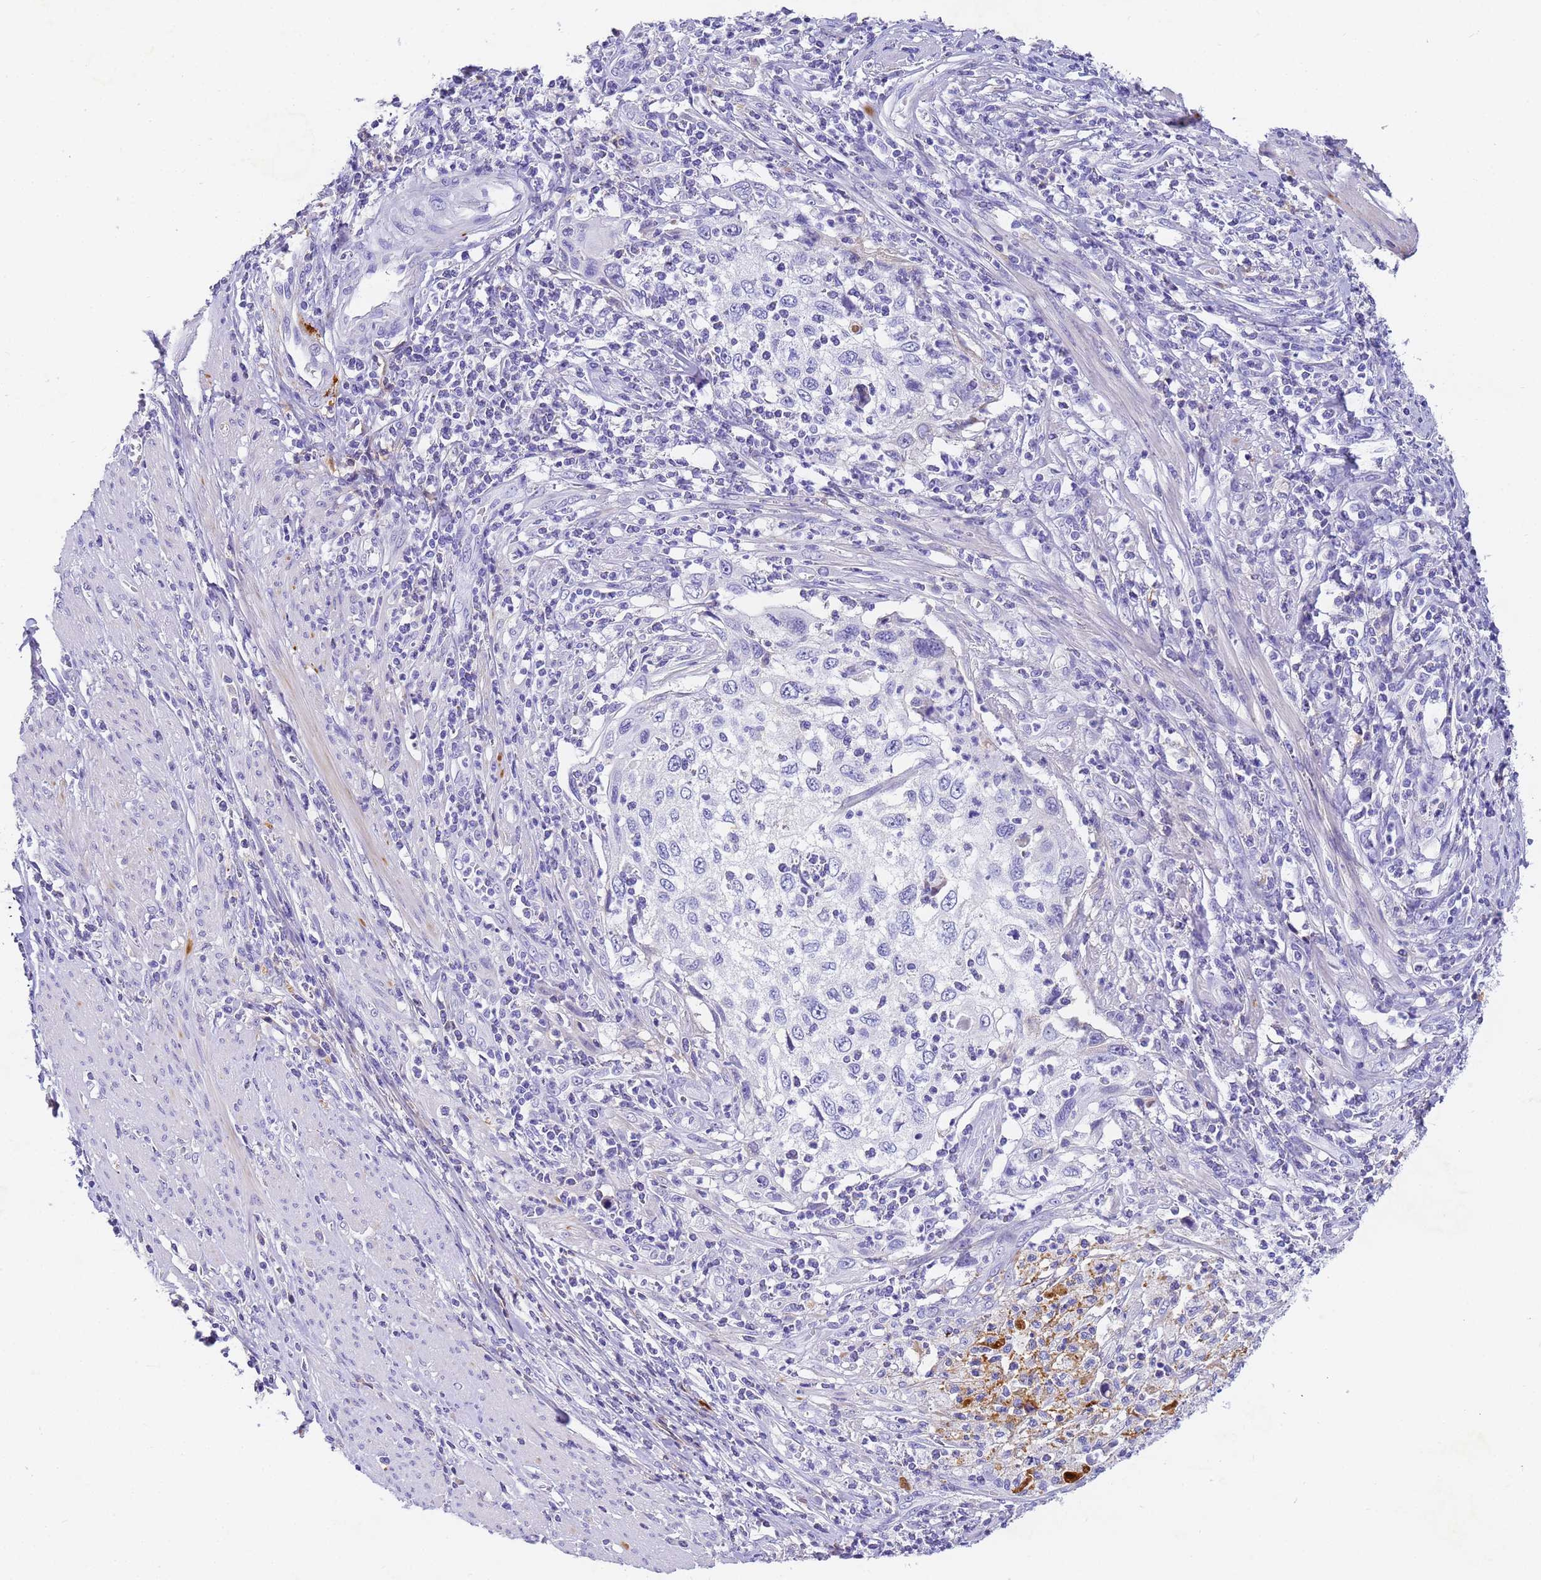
{"staining": {"intensity": "negative", "quantity": "none", "location": "none"}, "tissue": "cervical cancer", "cell_type": "Tumor cells", "image_type": "cancer", "snomed": [{"axis": "morphology", "description": "Squamous cell carcinoma, NOS"}, {"axis": "topography", "description": "Cervix"}], "caption": "Cervical cancer (squamous cell carcinoma) was stained to show a protein in brown. There is no significant staining in tumor cells.", "gene": "CFHR2", "patient": {"sex": "female", "age": 70}}